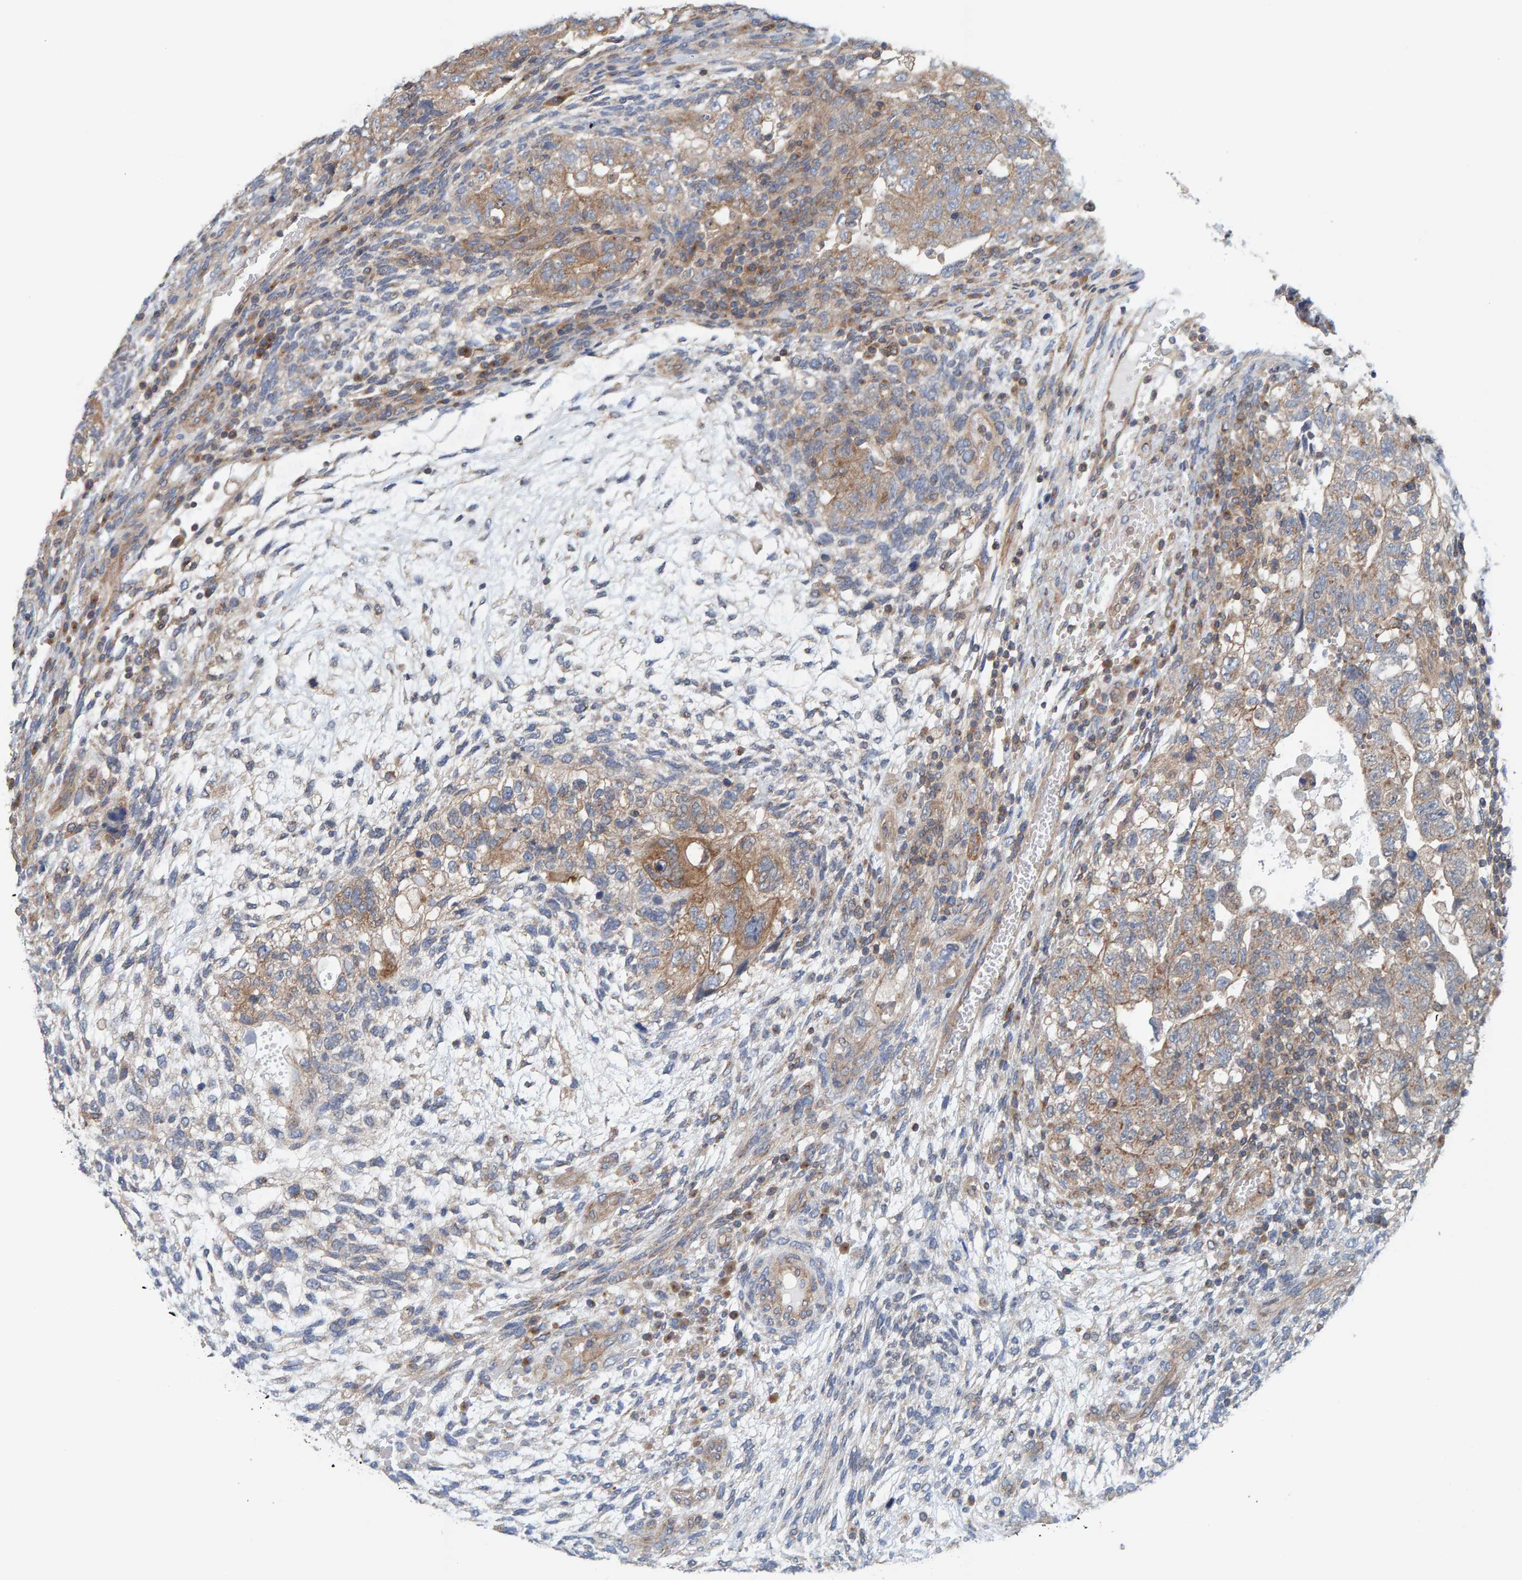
{"staining": {"intensity": "weak", "quantity": "25%-75%", "location": "cytoplasmic/membranous"}, "tissue": "testis cancer", "cell_type": "Tumor cells", "image_type": "cancer", "snomed": [{"axis": "morphology", "description": "Carcinoma, Embryonal, NOS"}, {"axis": "topography", "description": "Testis"}], "caption": "Approximately 25%-75% of tumor cells in human testis cancer (embryonal carcinoma) exhibit weak cytoplasmic/membranous protein staining as visualized by brown immunohistochemical staining.", "gene": "UBAP1", "patient": {"sex": "male", "age": 36}}